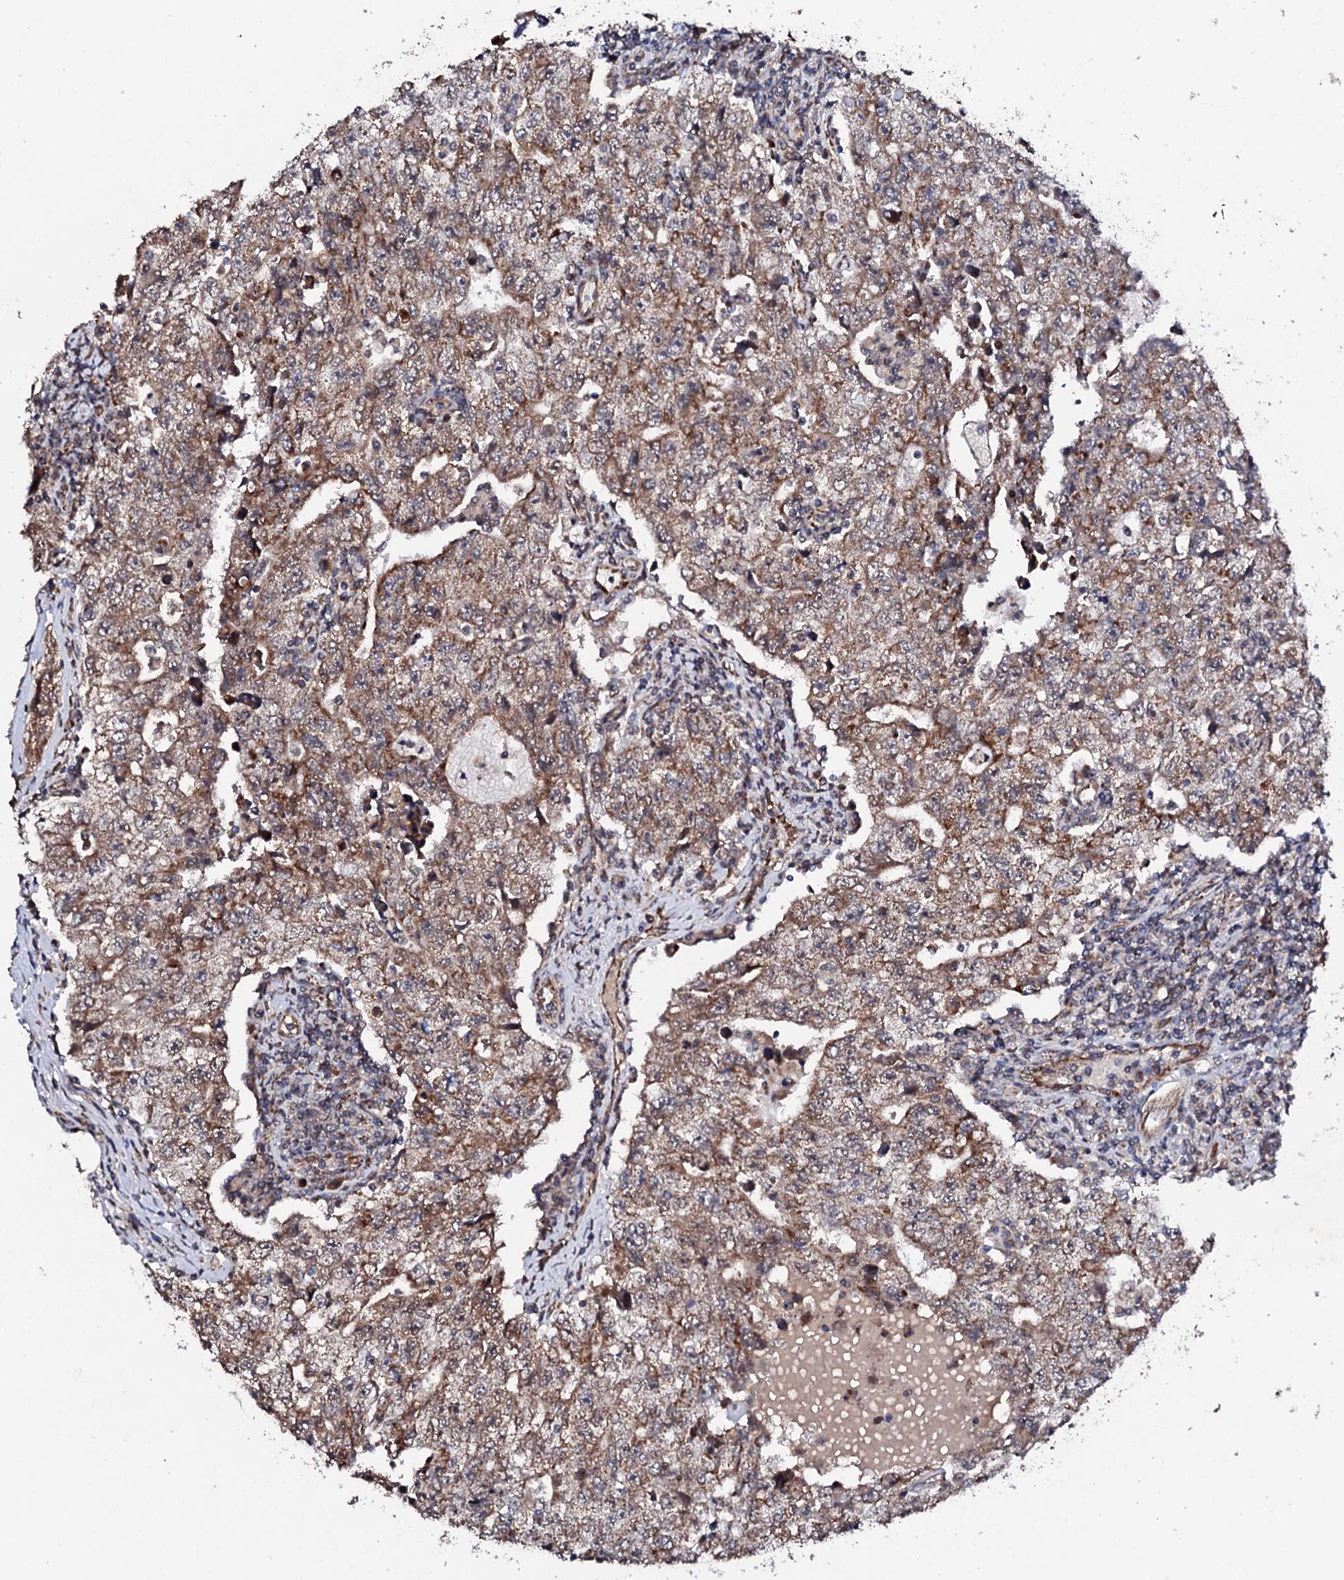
{"staining": {"intensity": "moderate", "quantity": ">75%", "location": "cytoplasmic/membranous"}, "tissue": "testis cancer", "cell_type": "Tumor cells", "image_type": "cancer", "snomed": [{"axis": "morphology", "description": "Carcinoma, Embryonal, NOS"}, {"axis": "topography", "description": "Testis"}], "caption": "IHC of testis cancer demonstrates medium levels of moderate cytoplasmic/membranous staining in approximately >75% of tumor cells. The protein is stained brown, and the nuclei are stained in blue (DAB IHC with brightfield microscopy, high magnification).", "gene": "MTIF3", "patient": {"sex": "male", "age": 17}}